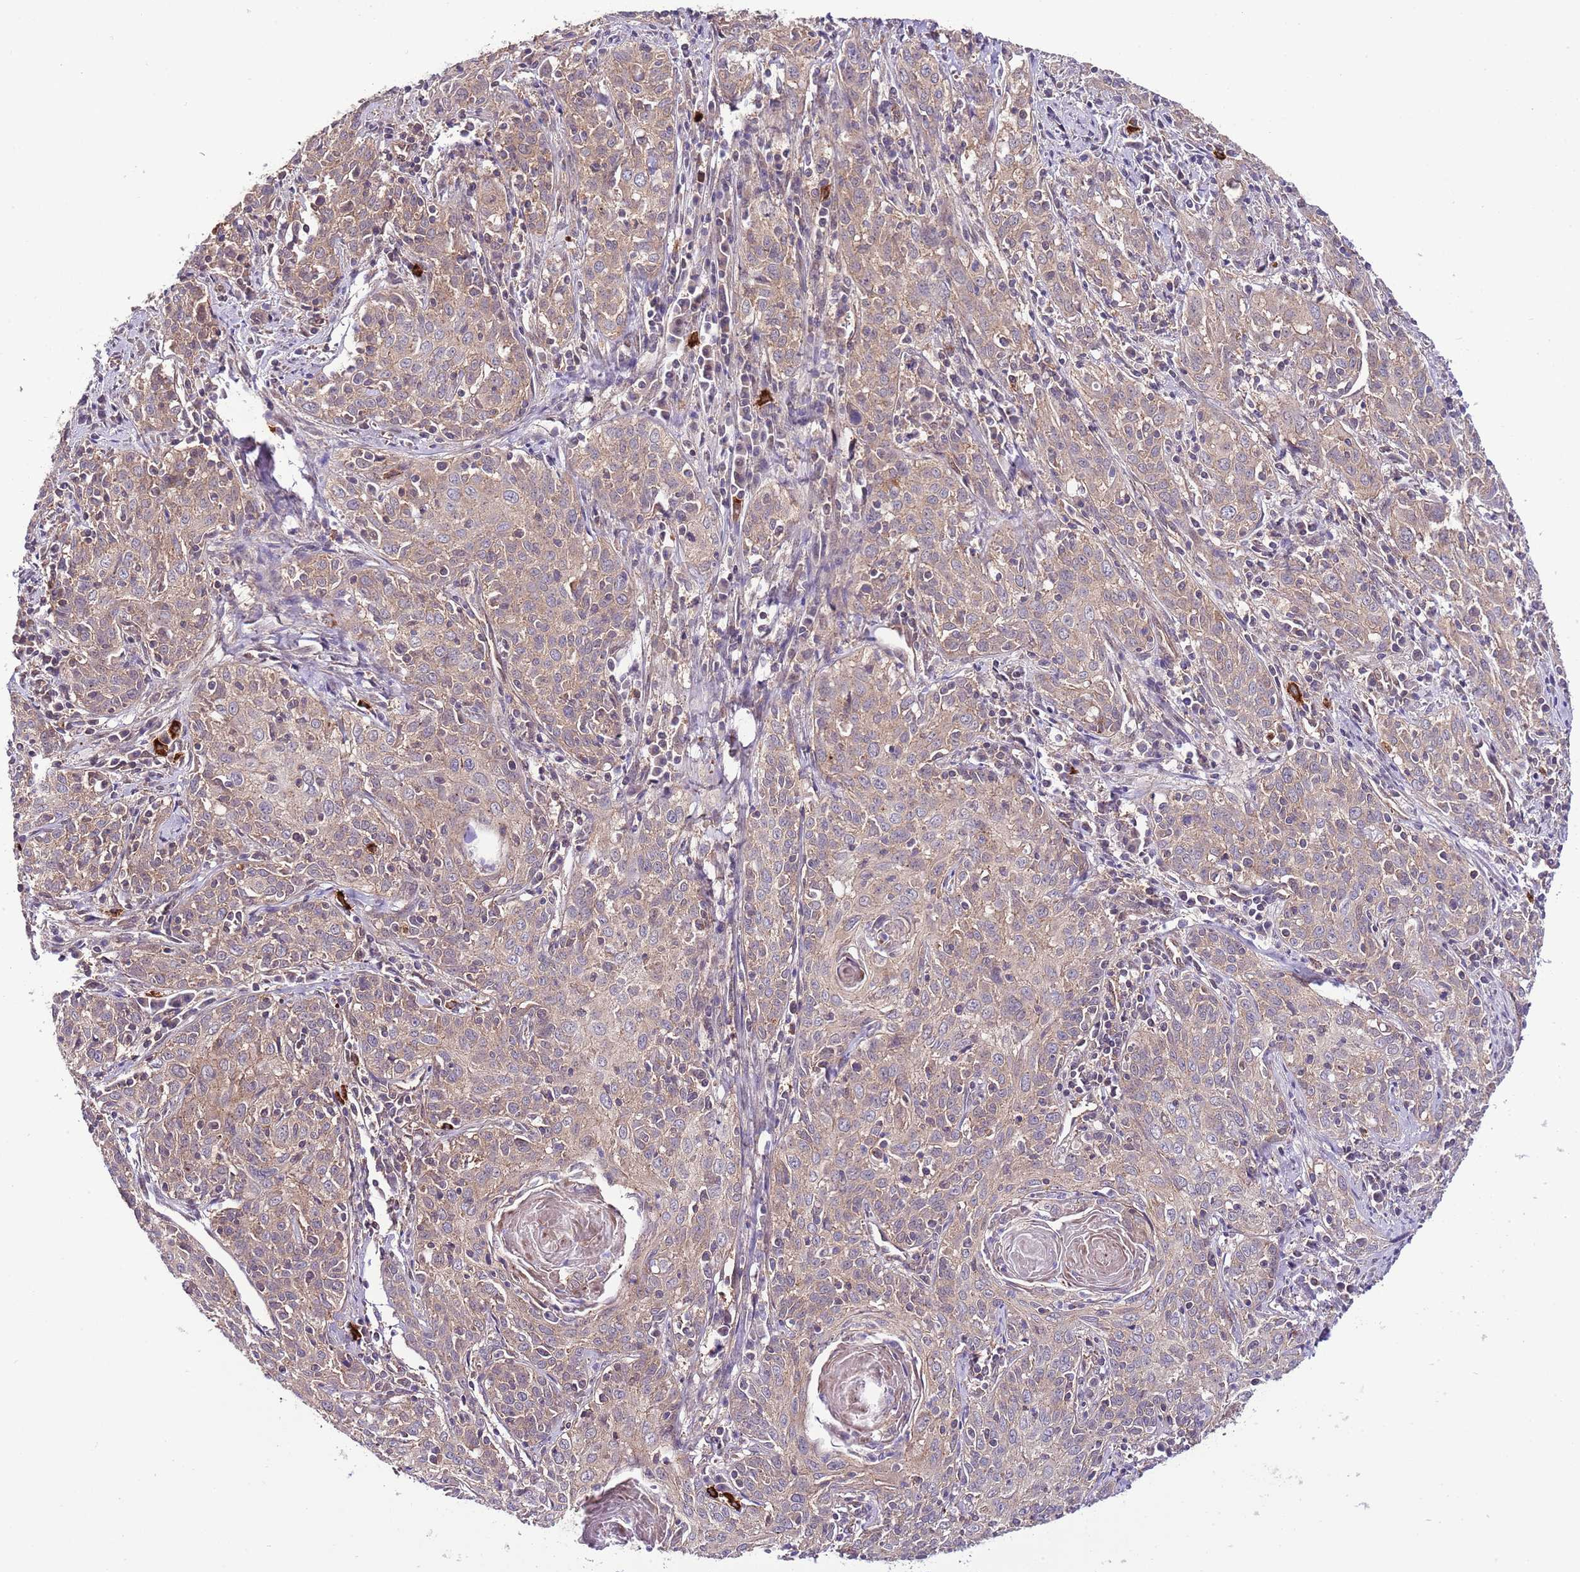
{"staining": {"intensity": "weak", "quantity": ">75%", "location": "cytoplasmic/membranous"}, "tissue": "cervical cancer", "cell_type": "Tumor cells", "image_type": "cancer", "snomed": [{"axis": "morphology", "description": "Squamous cell carcinoma, NOS"}, {"axis": "topography", "description": "Cervix"}], "caption": "The histopathology image displays immunohistochemical staining of cervical squamous cell carcinoma. There is weak cytoplasmic/membranous expression is identified in approximately >75% of tumor cells.", "gene": "DONSON", "patient": {"sex": "female", "age": 57}}